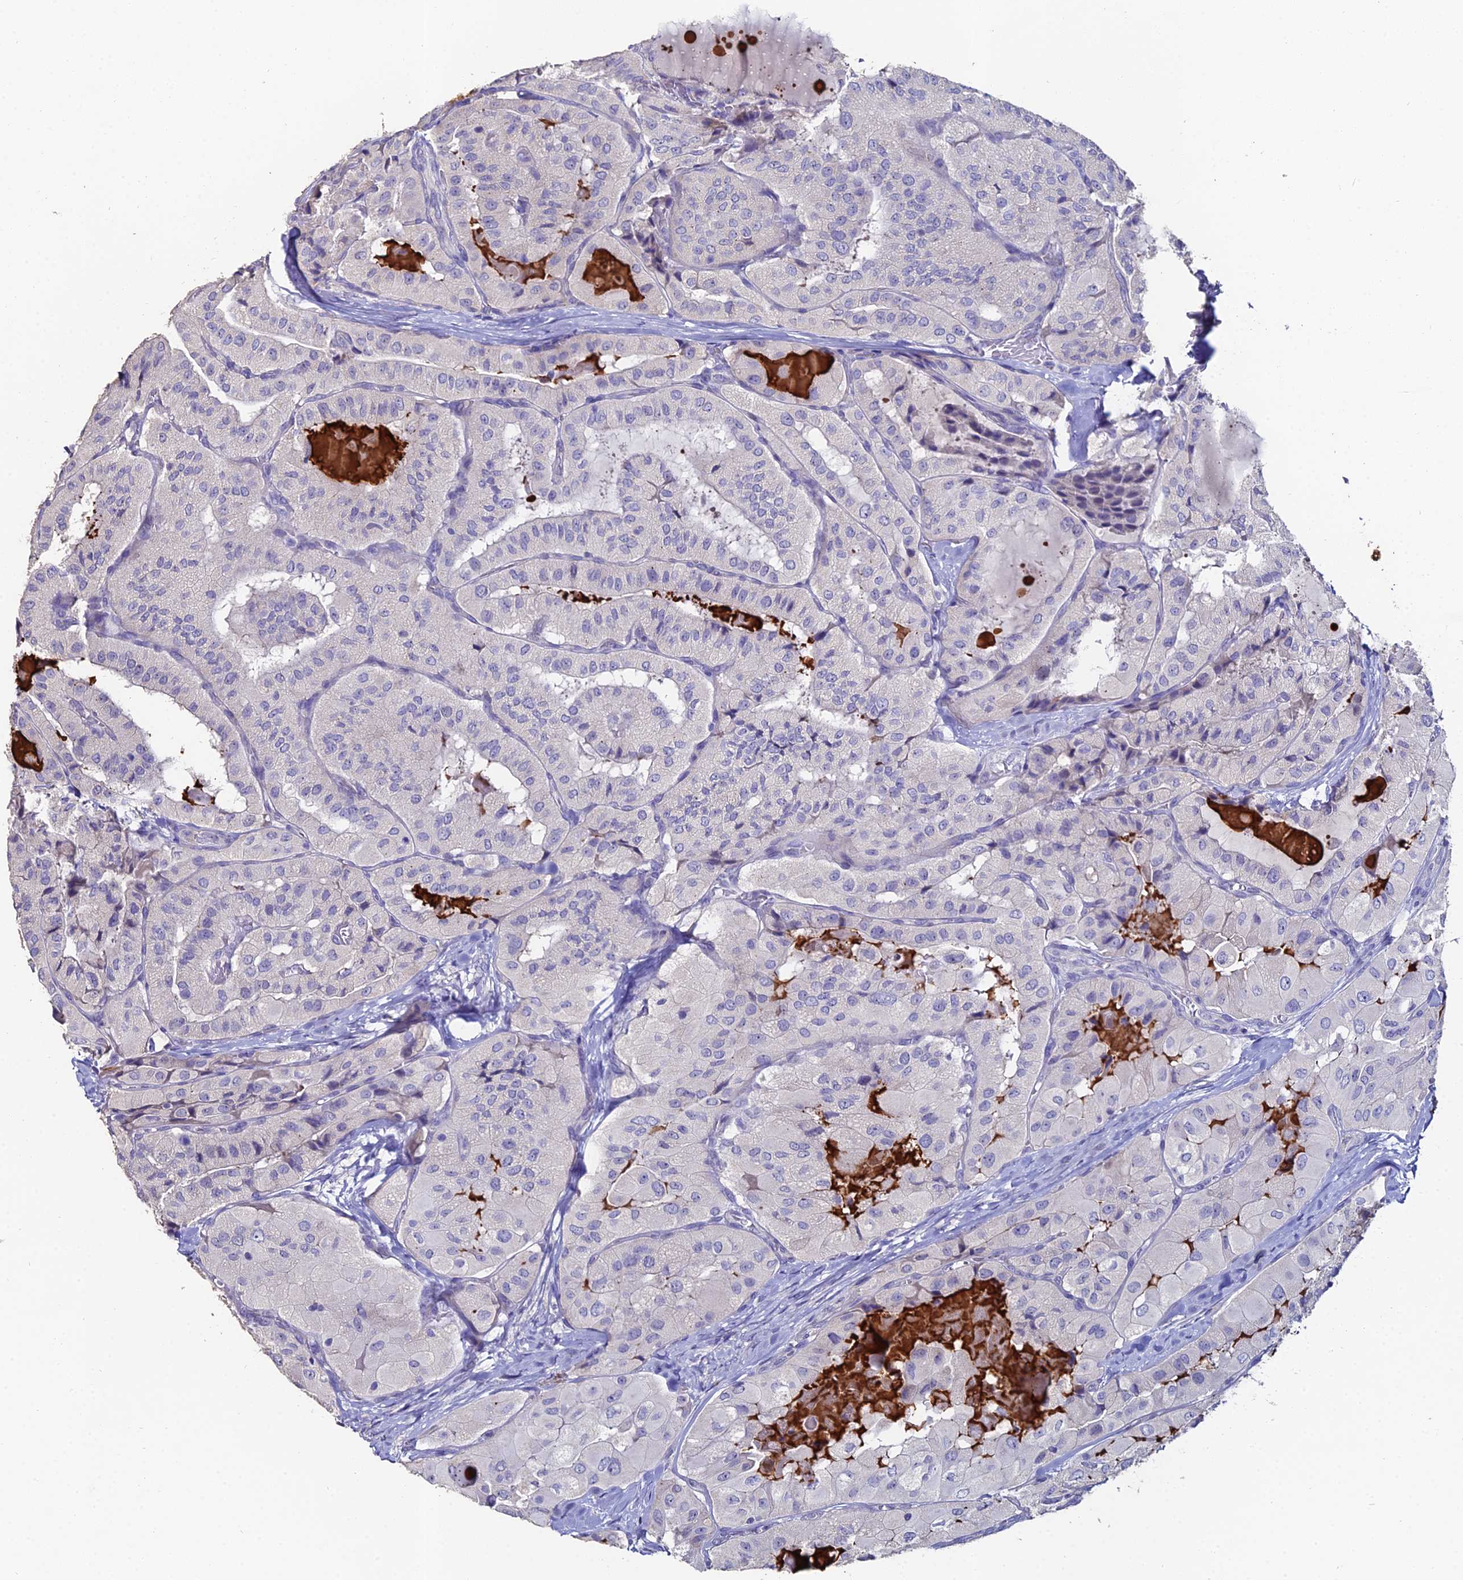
{"staining": {"intensity": "negative", "quantity": "none", "location": "none"}, "tissue": "thyroid cancer", "cell_type": "Tumor cells", "image_type": "cancer", "snomed": [{"axis": "morphology", "description": "Normal tissue, NOS"}, {"axis": "morphology", "description": "Papillary adenocarcinoma, NOS"}, {"axis": "topography", "description": "Thyroid gland"}], "caption": "DAB immunohistochemical staining of human papillary adenocarcinoma (thyroid) exhibits no significant staining in tumor cells. The staining was performed using DAB (3,3'-diaminobenzidine) to visualize the protein expression in brown, while the nuclei were stained in blue with hematoxylin (Magnification: 20x).", "gene": "ESRRG", "patient": {"sex": "female", "age": 59}}